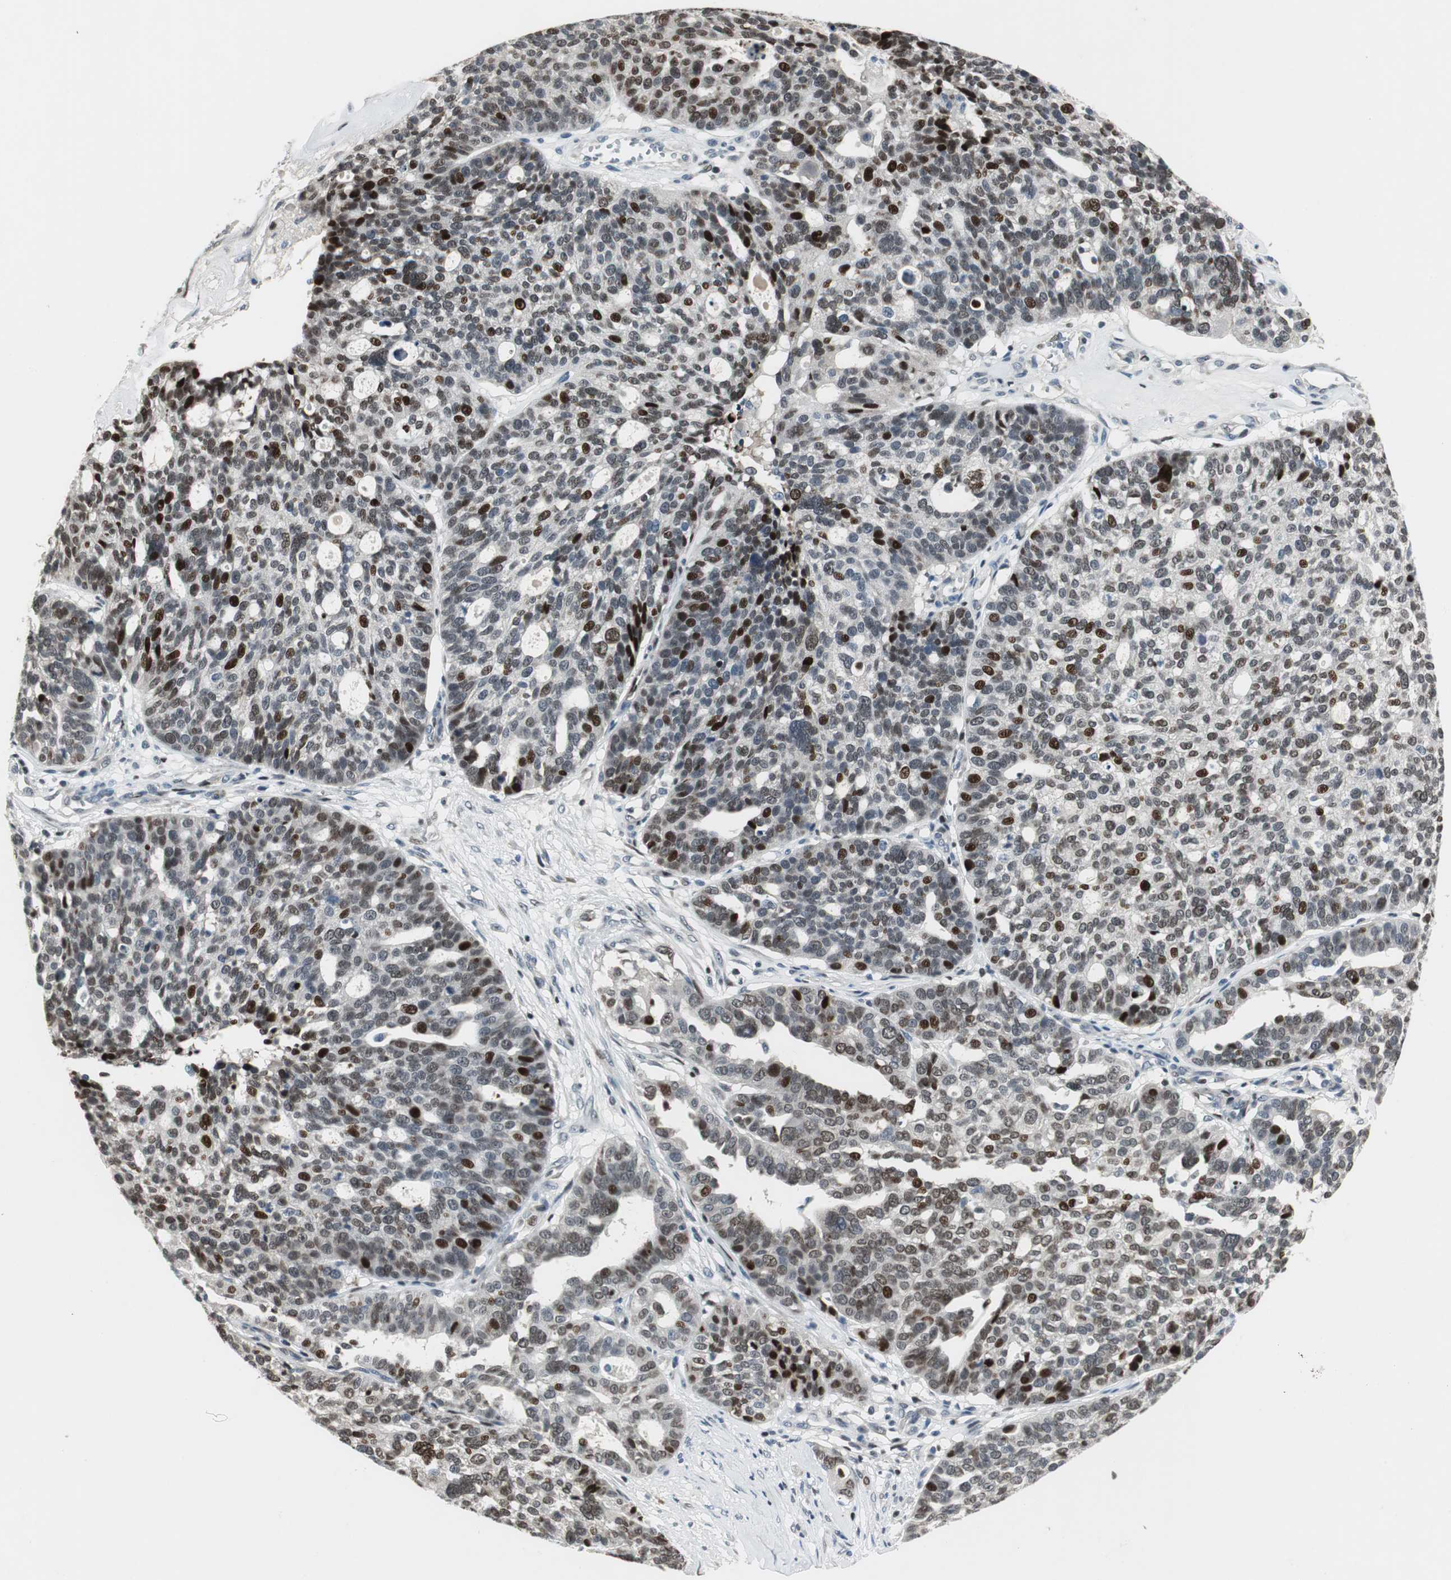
{"staining": {"intensity": "strong", "quantity": "25%-75%", "location": "nuclear"}, "tissue": "ovarian cancer", "cell_type": "Tumor cells", "image_type": "cancer", "snomed": [{"axis": "morphology", "description": "Cystadenocarcinoma, serous, NOS"}, {"axis": "topography", "description": "Ovary"}], "caption": "Serous cystadenocarcinoma (ovarian) stained with immunohistochemistry displays strong nuclear staining in about 25%-75% of tumor cells. The protein of interest is stained brown, and the nuclei are stained in blue (DAB IHC with brightfield microscopy, high magnification).", "gene": "AJUBA", "patient": {"sex": "female", "age": 59}}